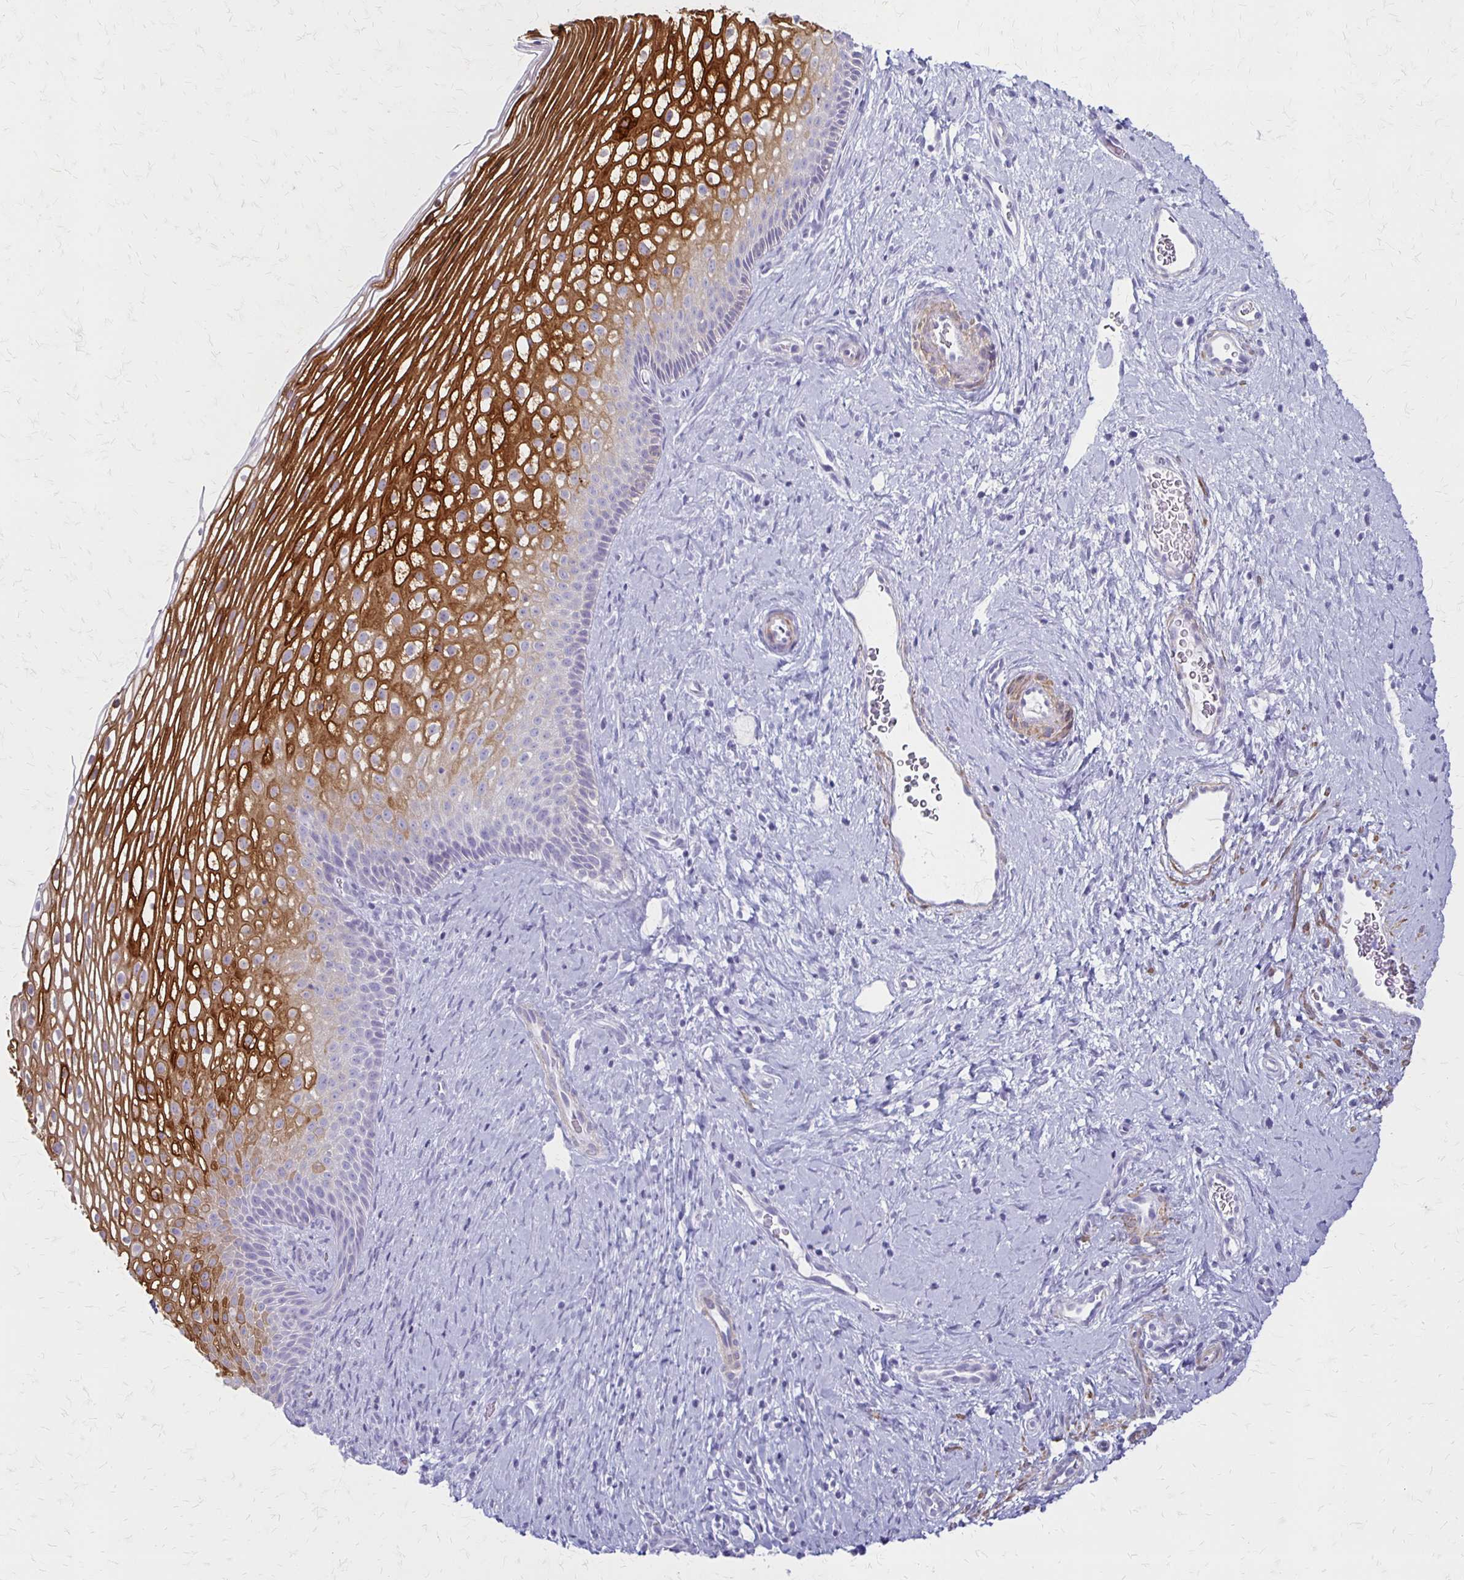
{"staining": {"intensity": "strong", "quantity": "<25%", "location": "cytoplasmic/membranous"}, "tissue": "cervix", "cell_type": "Squamous epithelial cells", "image_type": "normal", "snomed": [{"axis": "morphology", "description": "Normal tissue, NOS"}, {"axis": "topography", "description": "Cervix"}], "caption": "Unremarkable cervix was stained to show a protein in brown. There is medium levels of strong cytoplasmic/membranous staining in approximately <25% of squamous epithelial cells. (DAB IHC, brown staining for protein, blue staining for nuclei).", "gene": "IVL", "patient": {"sex": "female", "age": 34}}